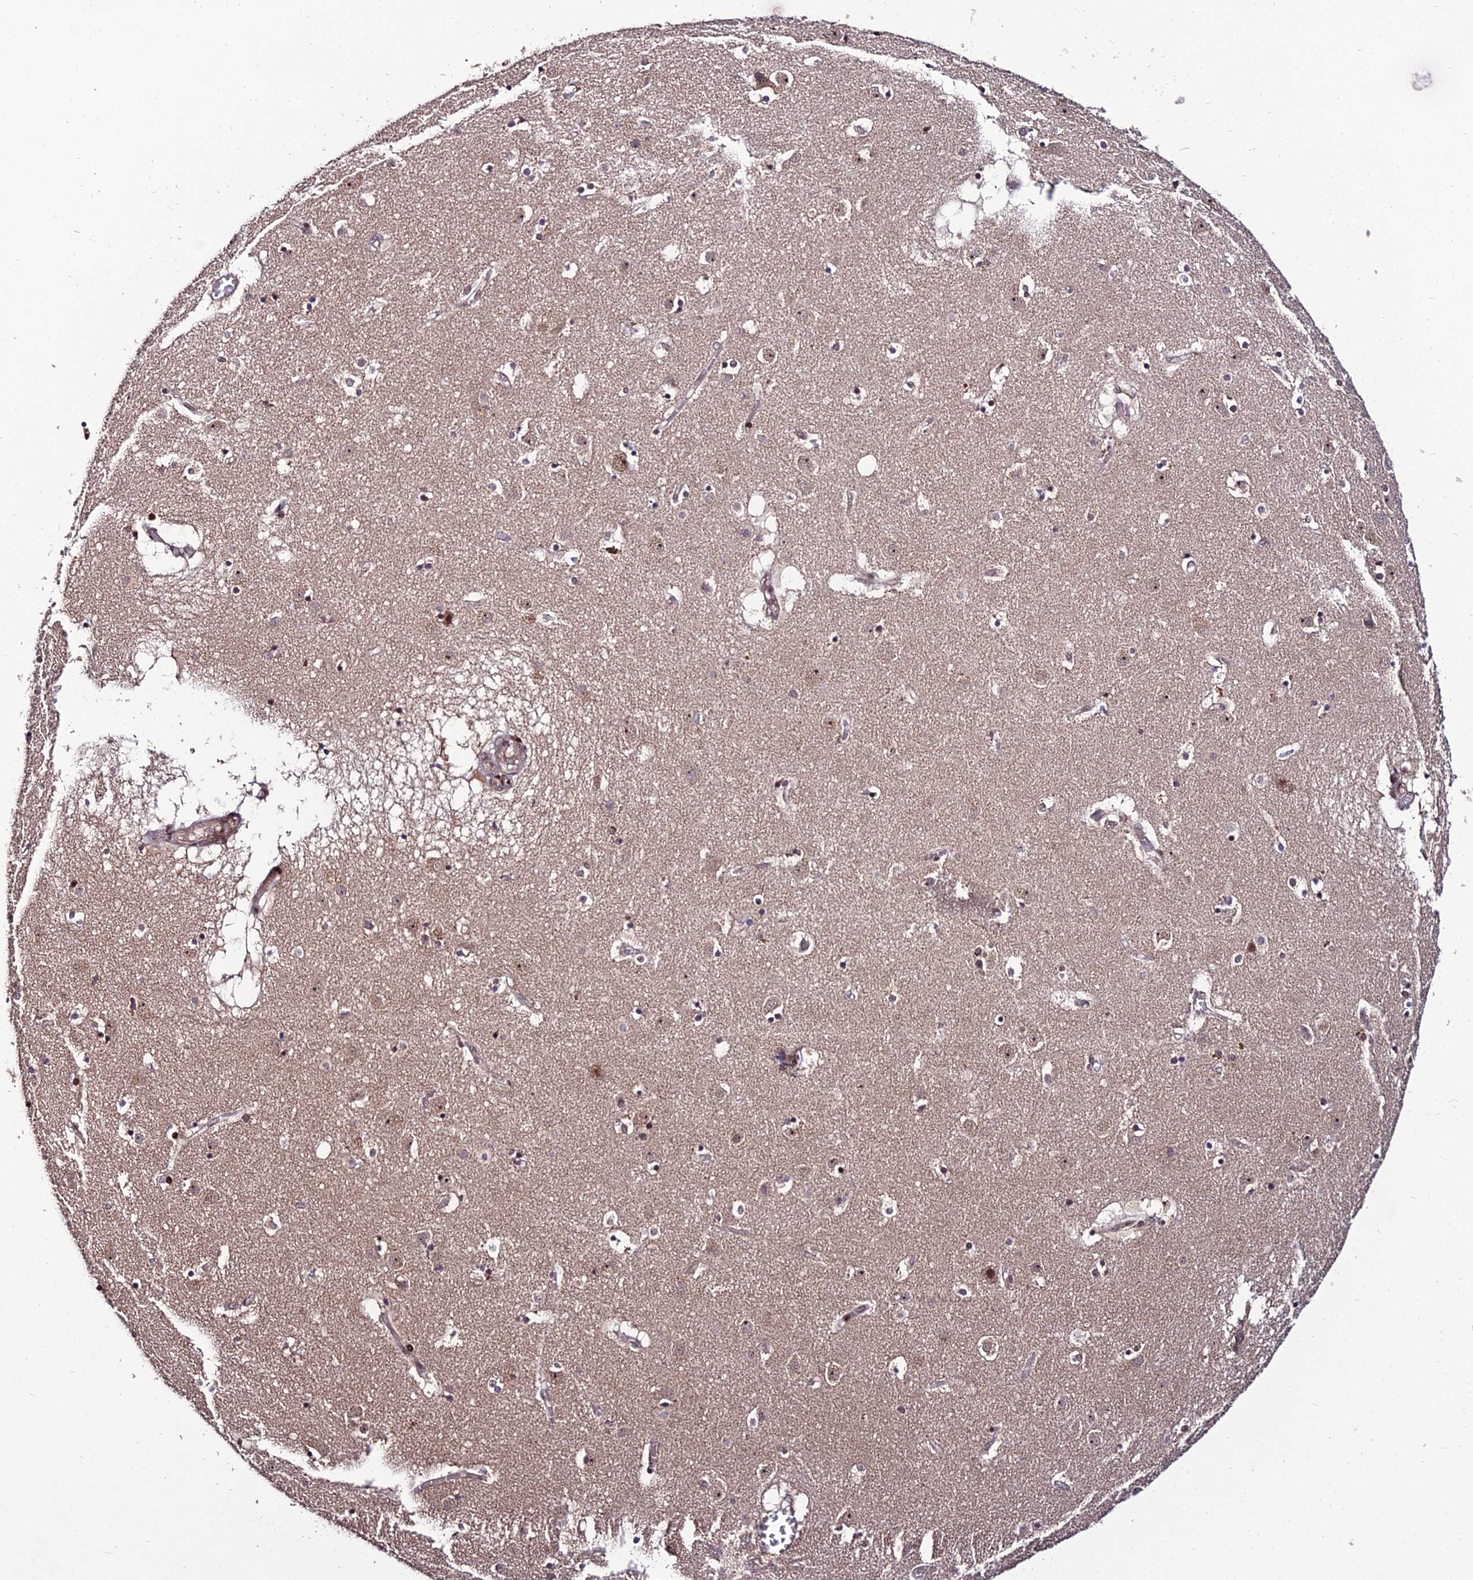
{"staining": {"intensity": "negative", "quantity": "none", "location": "none"}, "tissue": "caudate", "cell_type": "Glial cells", "image_type": "normal", "snomed": [{"axis": "morphology", "description": "Normal tissue, NOS"}, {"axis": "topography", "description": "Lateral ventricle wall"}], "caption": "DAB (3,3'-diaminobenzidine) immunohistochemical staining of benign caudate exhibits no significant expression in glial cells. The staining was performed using DAB (3,3'-diaminobenzidine) to visualize the protein expression in brown, while the nuclei were stained in blue with hematoxylin (Magnification: 20x).", "gene": "CIB3", "patient": {"sex": "male", "age": 70}}